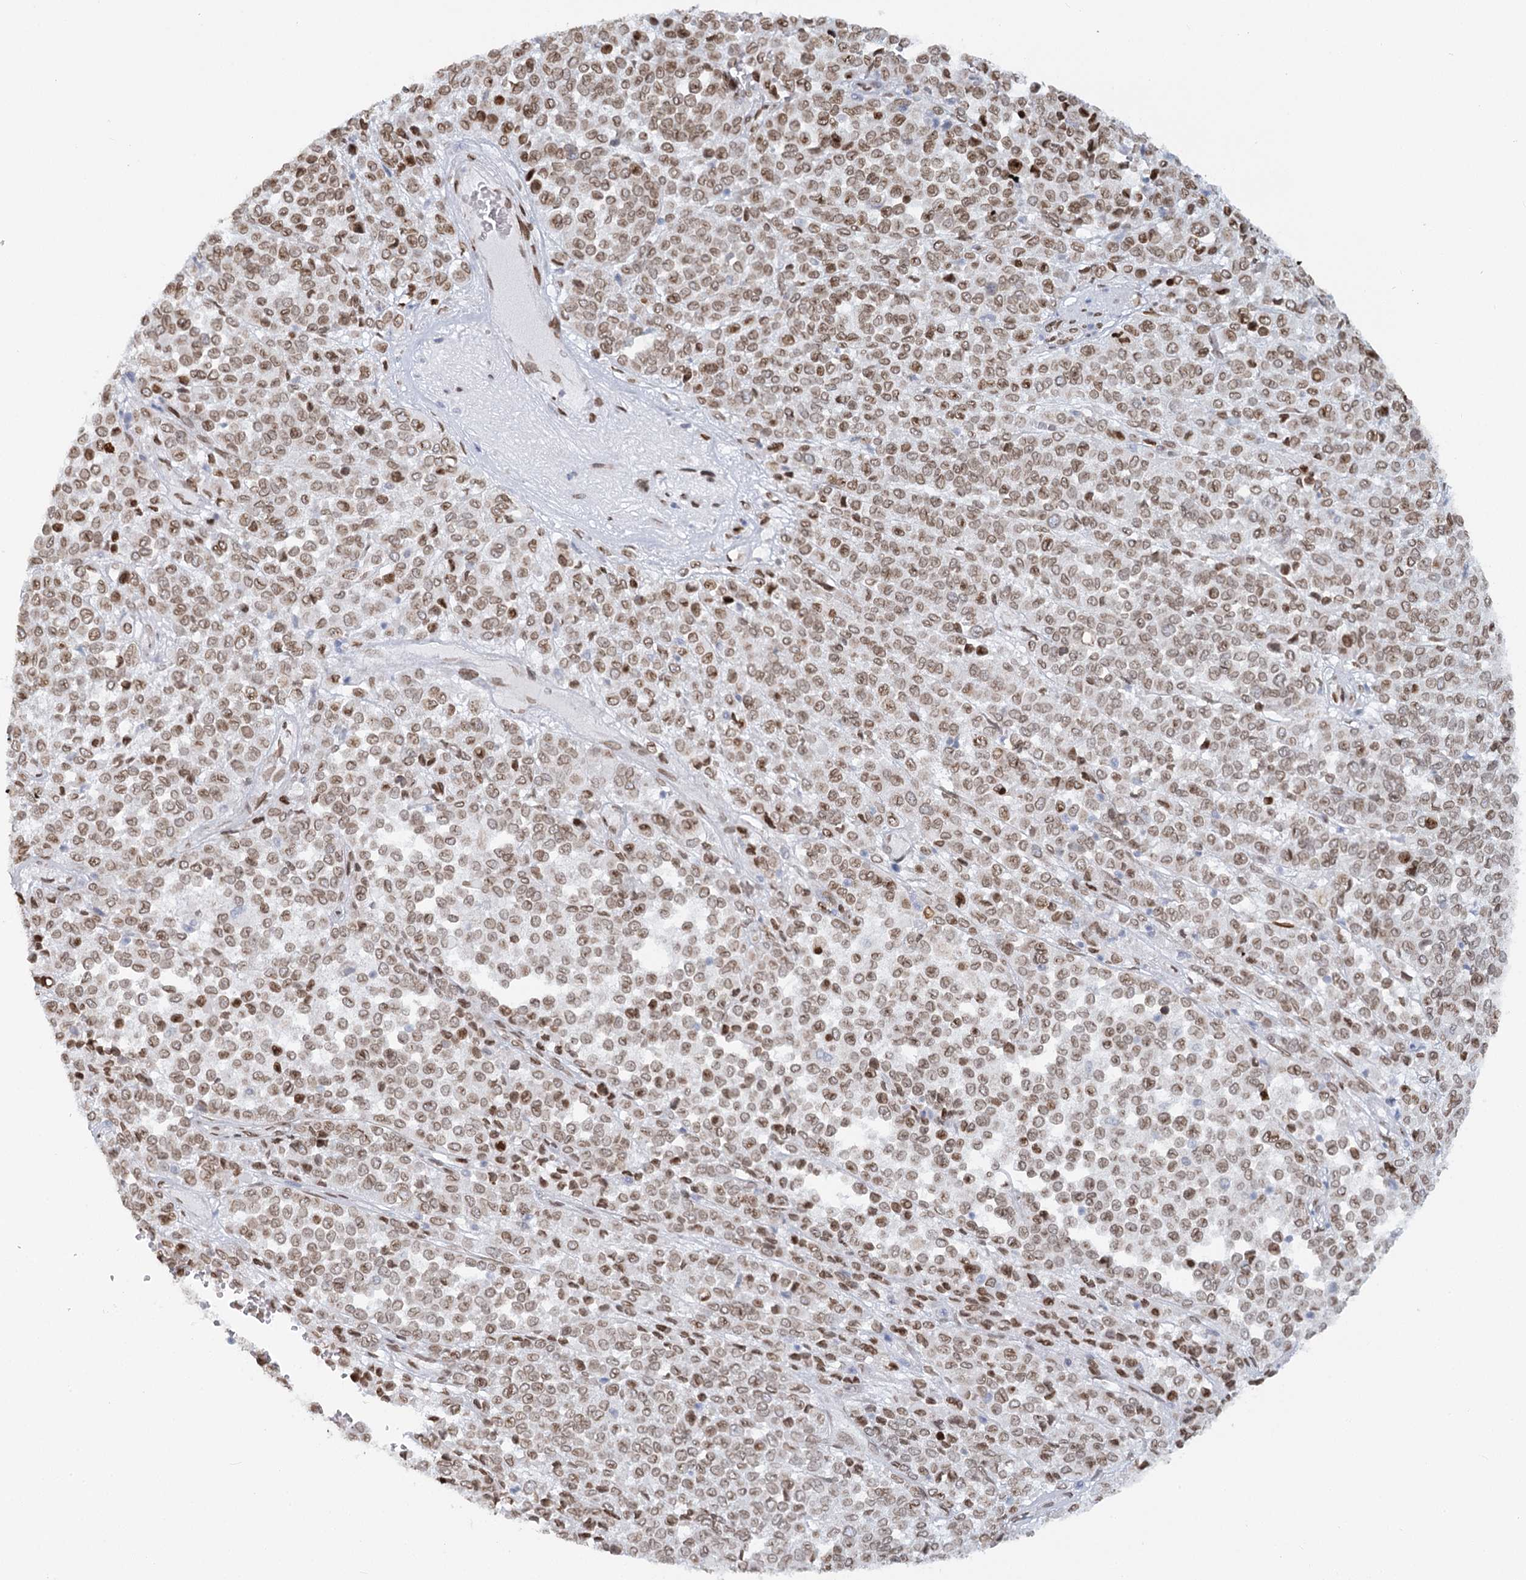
{"staining": {"intensity": "moderate", "quantity": ">75%", "location": "nuclear"}, "tissue": "melanoma", "cell_type": "Tumor cells", "image_type": "cancer", "snomed": [{"axis": "morphology", "description": "Malignant melanoma, Metastatic site"}, {"axis": "topography", "description": "Pancreas"}], "caption": "Immunohistochemistry (IHC) of human malignant melanoma (metastatic site) reveals medium levels of moderate nuclear staining in approximately >75% of tumor cells. The staining is performed using DAB (3,3'-diaminobenzidine) brown chromogen to label protein expression. The nuclei are counter-stained blue using hematoxylin.", "gene": "VWA5A", "patient": {"sex": "female", "age": 30}}